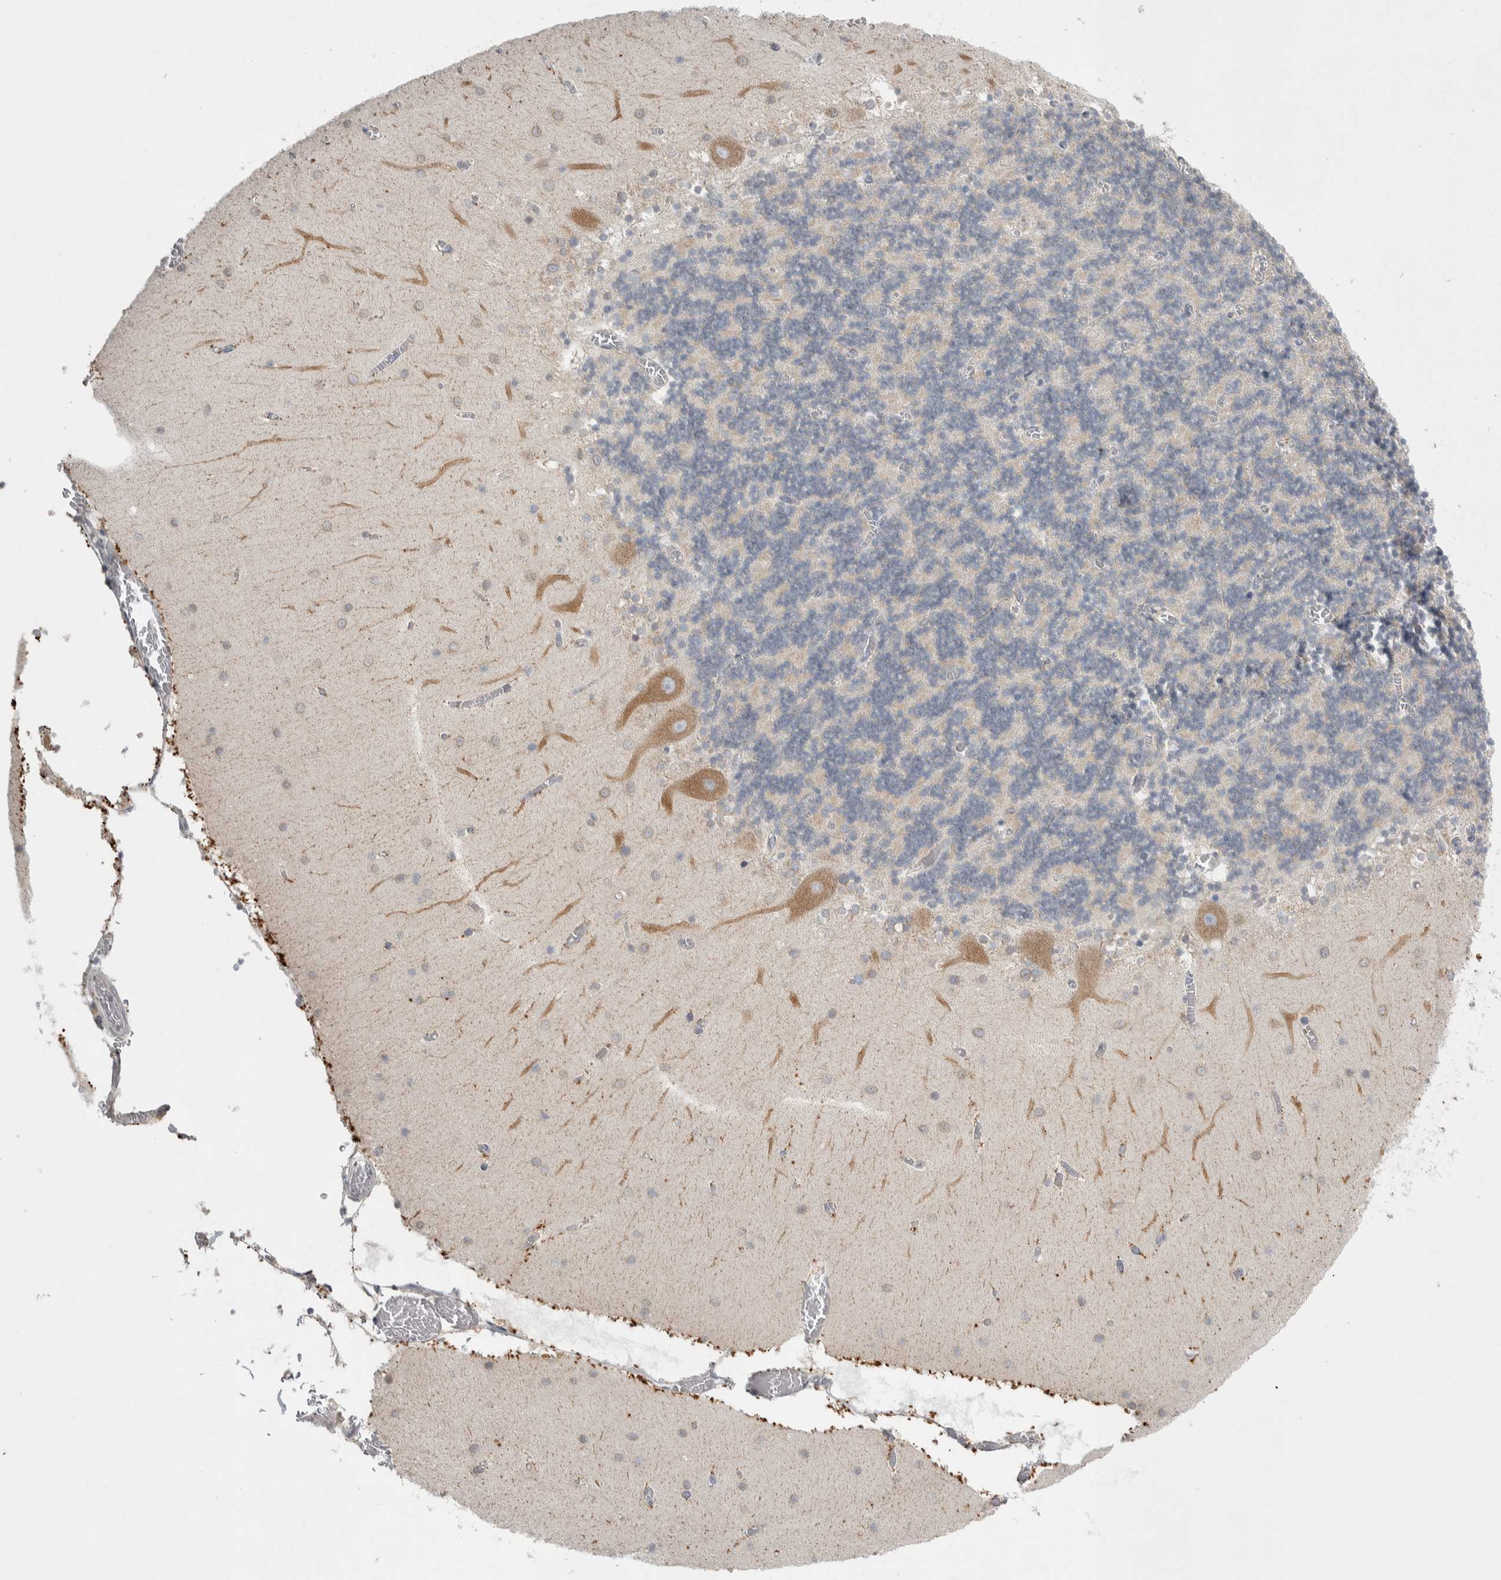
{"staining": {"intensity": "weak", "quantity": "<25%", "location": "cytoplasmic/membranous"}, "tissue": "cerebellum", "cell_type": "Cells in granular layer", "image_type": "normal", "snomed": [{"axis": "morphology", "description": "Normal tissue, NOS"}, {"axis": "topography", "description": "Cerebellum"}], "caption": "Immunohistochemistry image of normal cerebellum: cerebellum stained with DAB shows no significant protein staining in cells in granular layer.", "gene": "SIGMAR1", "patient": {"sex": "female", "age": 28}}